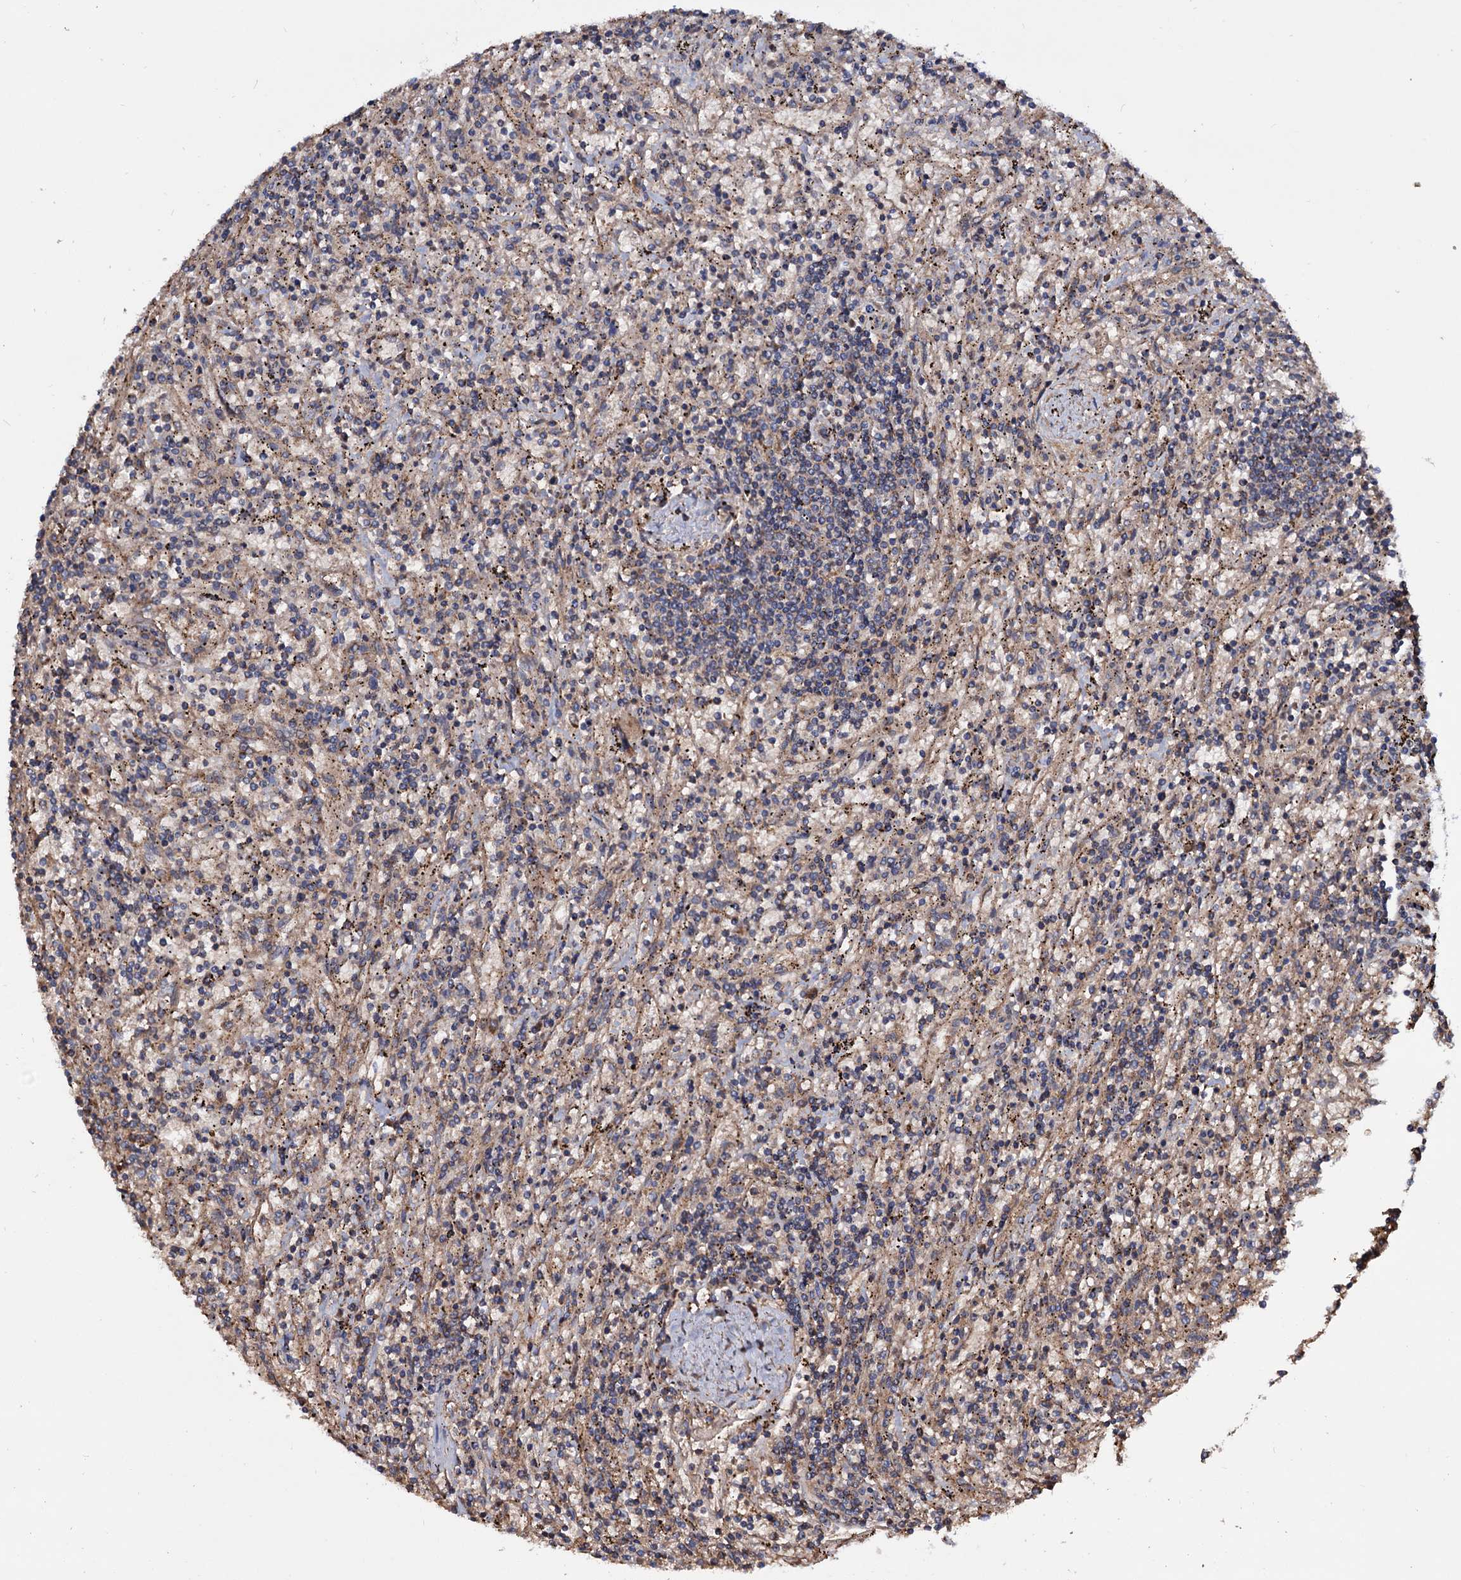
{"staining": {"intensity": "moderate", "quantity": "<25%", "location": "cytoplasmic/membranous"}, "tissue": "lymphoma", "cell_type": "Tumor cells", "image_type": "cancer", "snomed": [{"axis": "morphology", "description": "Malignant lymphoma, non-Hodgkin's type, Low grade"}, {"axis": "topography", "description": "Spleen"}], "caption": "DAB (3,3'-diaminobenzidine) immunohistochemical staining of low-grade malignant lymphoma, non-Hodgkin's type exhibits moderate cytoplasmic/membranous protein expression in about <25% of tumor cells. Immunohistochemistry (ihc) stains the protein of interest in brown and the nuclei are stained blue.", "gene": "MRPL42", "patient": {"sex": "male", "age": 76}}